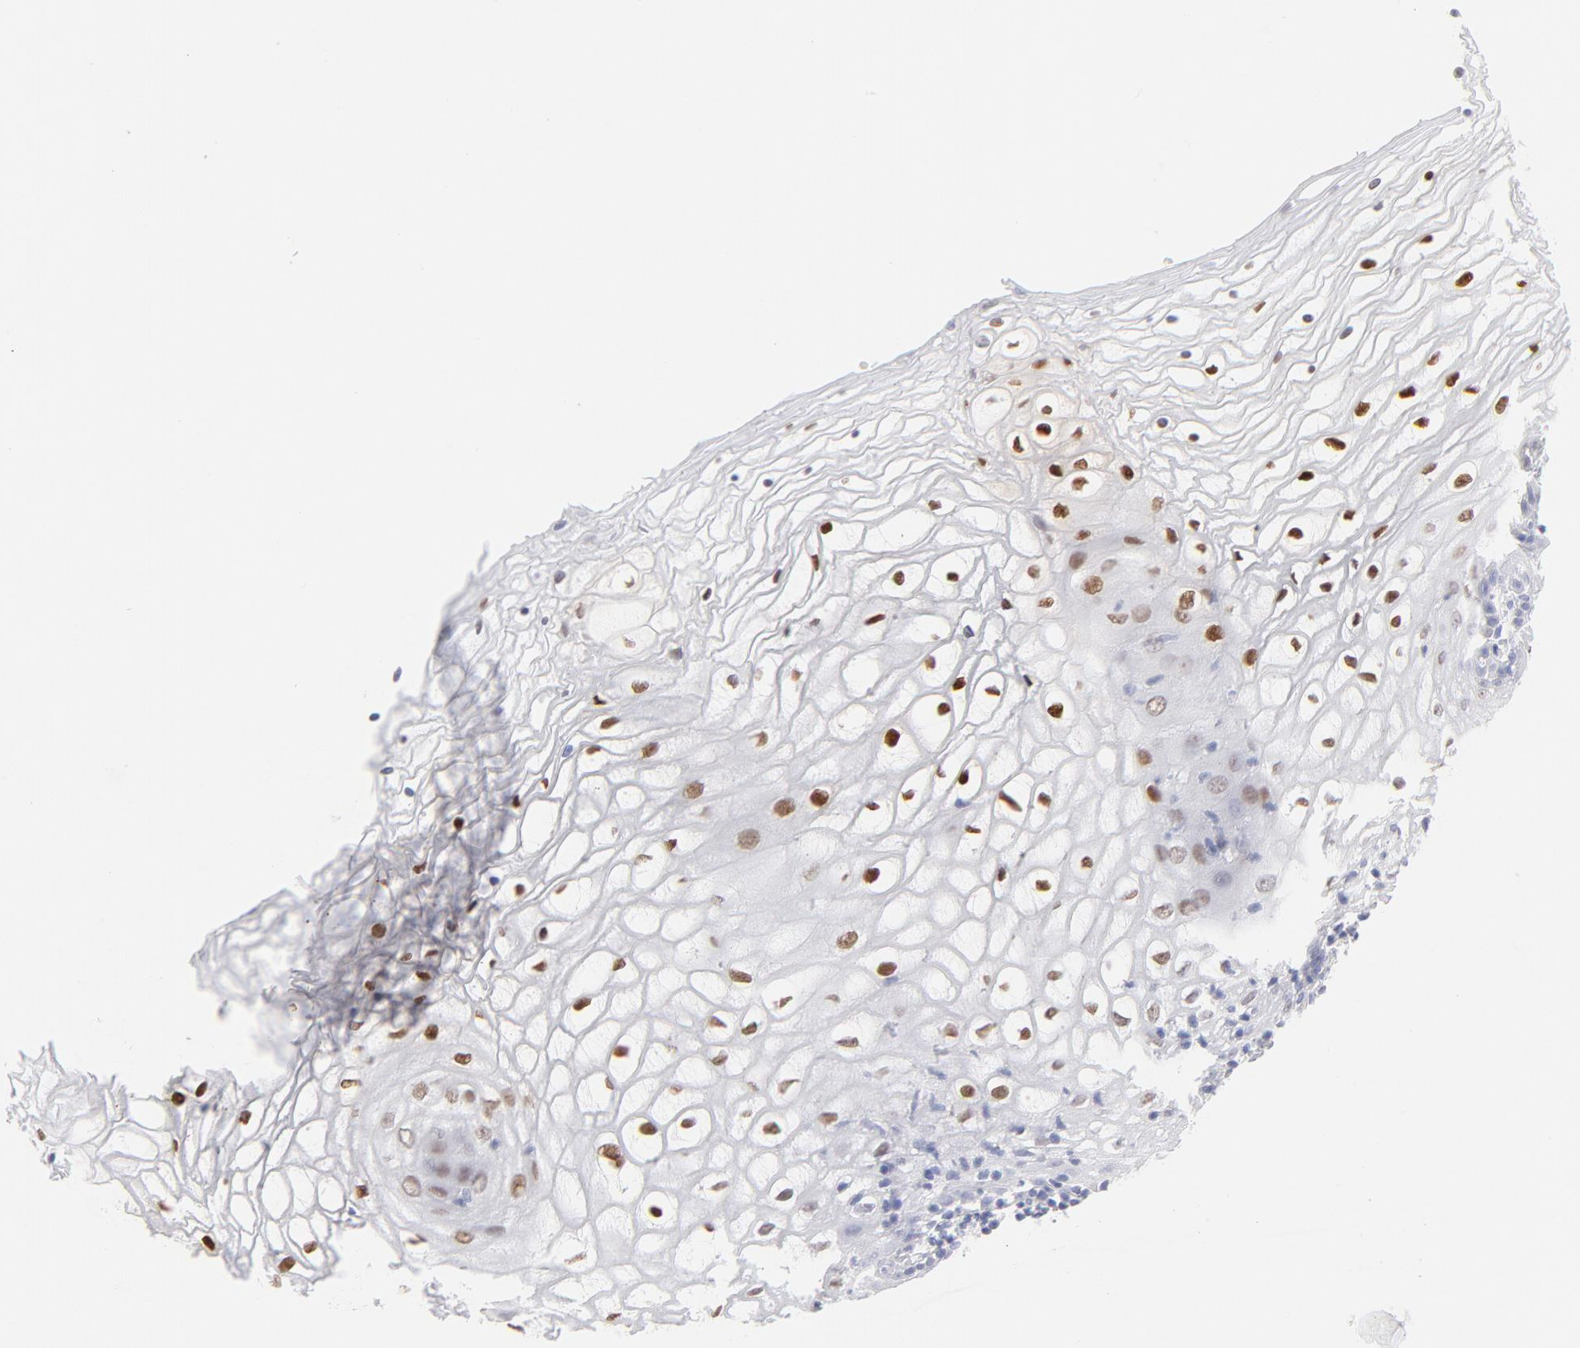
{"staining": {"intensity": "strong", "quantity": "<25%", "location": "nuclear"}, "tissue": "vagina", "cell_type": "Squamous epithelial cells", "image_type": "normal", "snomed": [{"axis": "morphology", "description": "Normal tissue, NOS"}, {"axis": "topography", "description": "Vagina"}], "caption": "Immunohistochemical staining of normal vagina exhibits medium levels of strong nuclear positivity in about <25% of squamous epithelial cells.", "gene": "ELF3", "patient": {"sex": "female", "age": 34}}